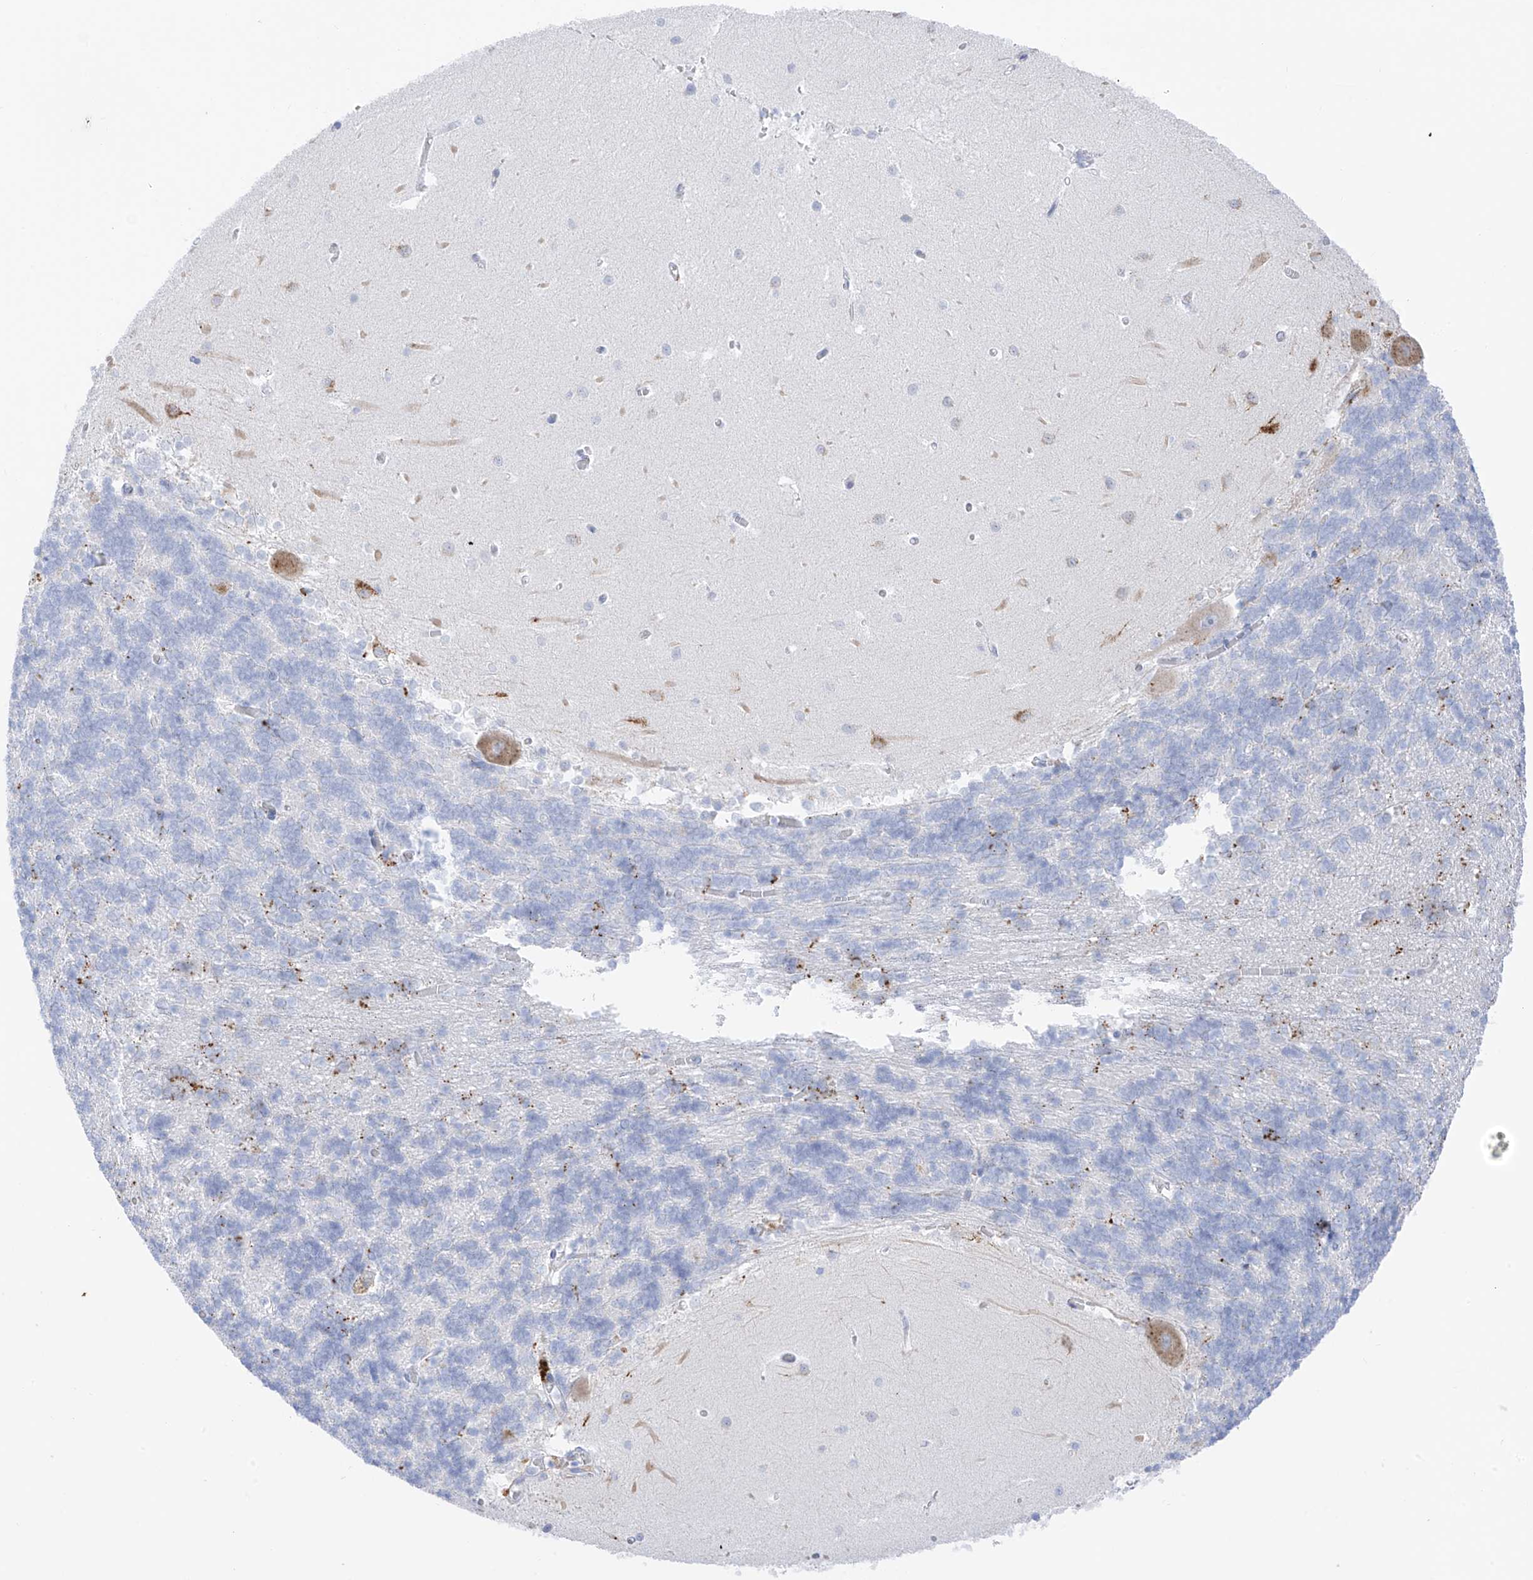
{"staining": {"intensity": "negative", "quantity": "none", "location": "none"}, "tissue": "cerebellum", "cell_type": "Cells in granular layer", "image_type": "normal", "snomed": [{"axis": "morphology", "description": "Normal tissue, NOS"}, {"axis": "topography", "description": "Cerebellum"}], "caption": "Immunohistochemistry (IHC) photomicrograph of benign cerebellum stained for a protein (brown), which exhibits no expression in cells in granular layer.", "gene": "PSPH", "patient": {"sex": "male", "age": 37}}